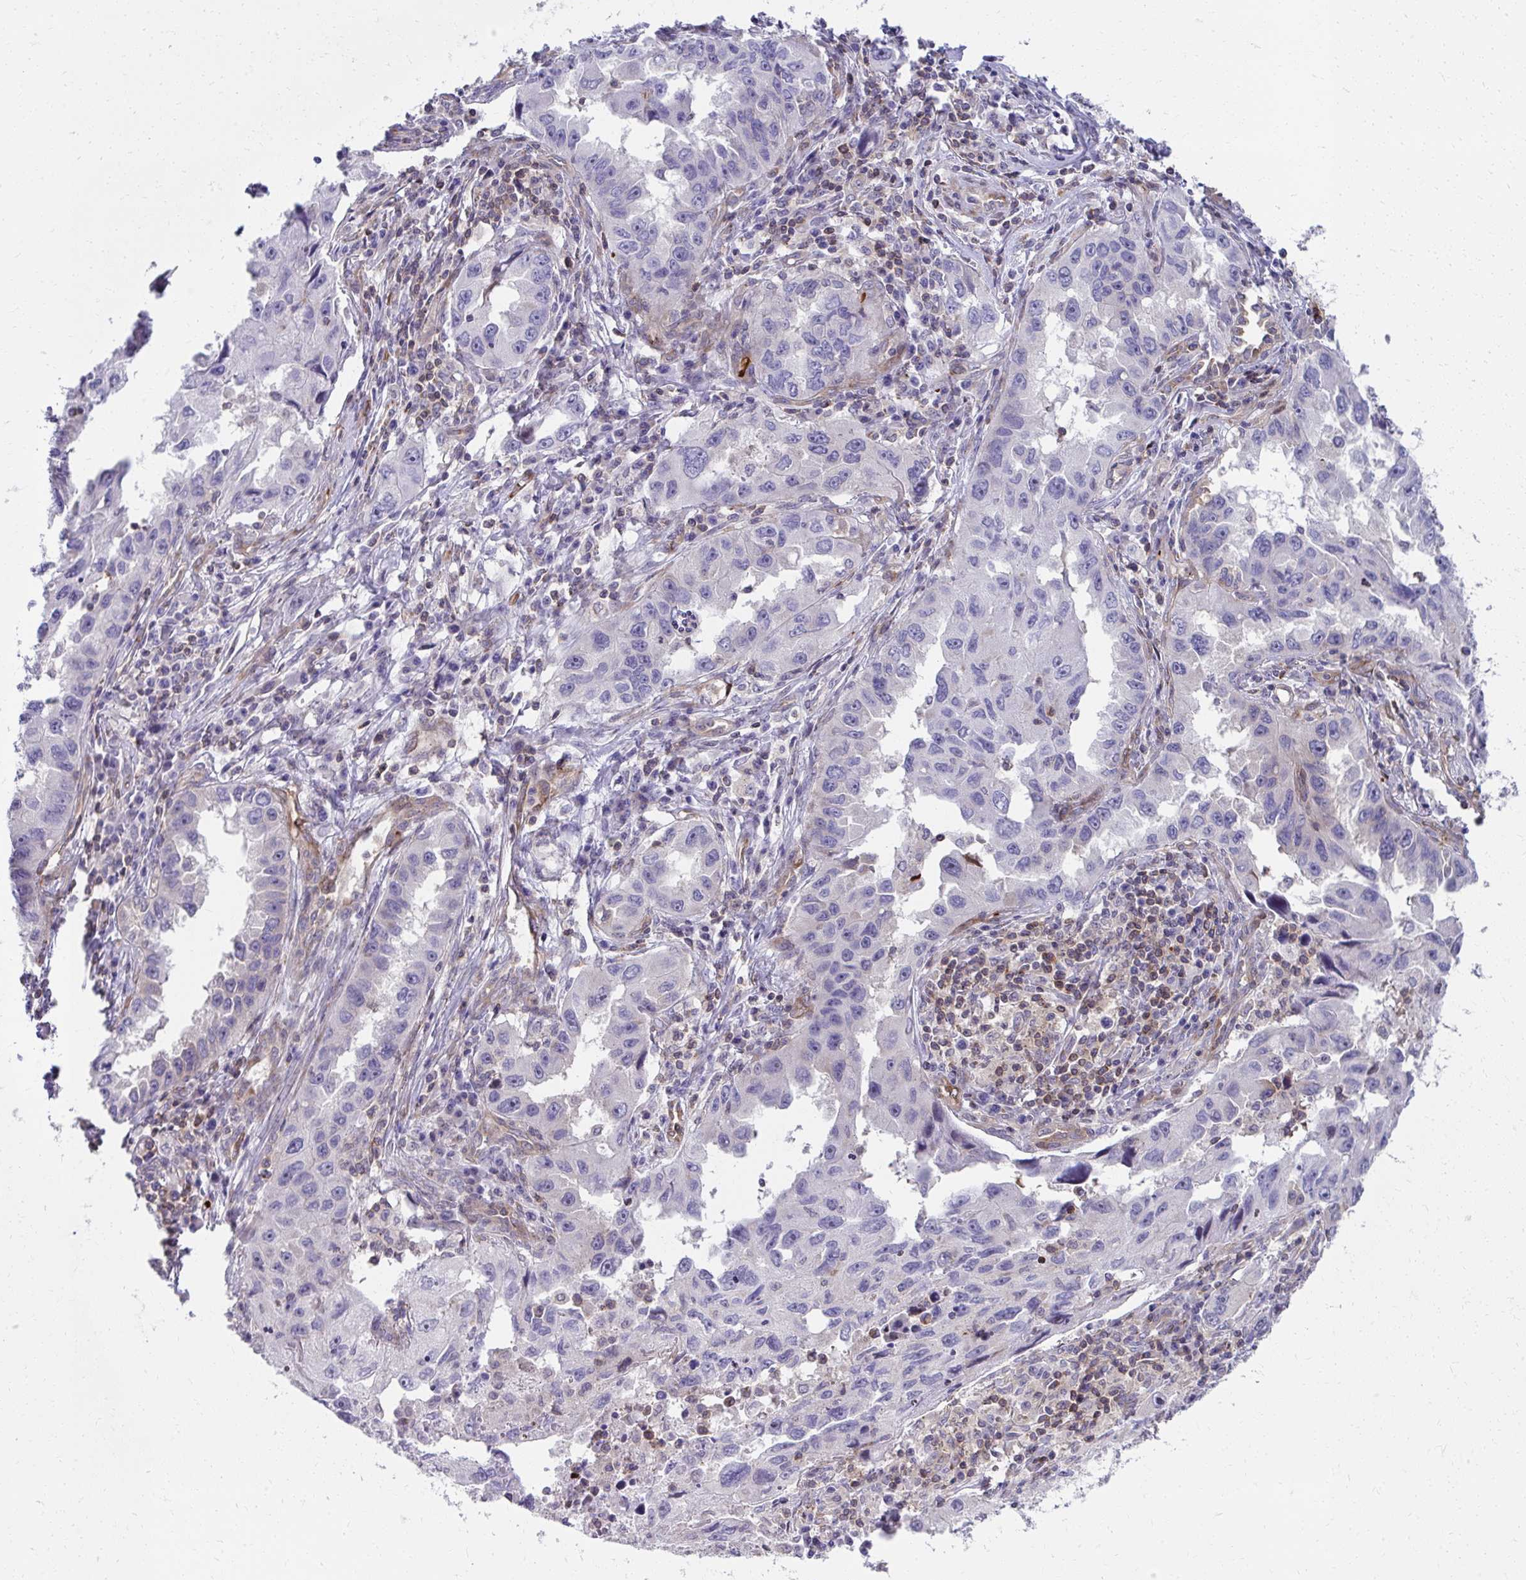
{"staining": {"intensity": "negative", "quantity": "none", "location": "none"}, "tissue": "lung cancer", "cell_type": "Tumor cells", "image_type": "cancer", "snomed": [{"axis": "morphology", "description": "Adenocarcinoma, NOS"}, {"axis": "topography", "description": "Lung"}], "caption": "Histopathology image shows no significant protein positivity in tumor cells of lung cancer.", "gene": "FOXN3", "patient": {"sex": "female", "age": 73}}